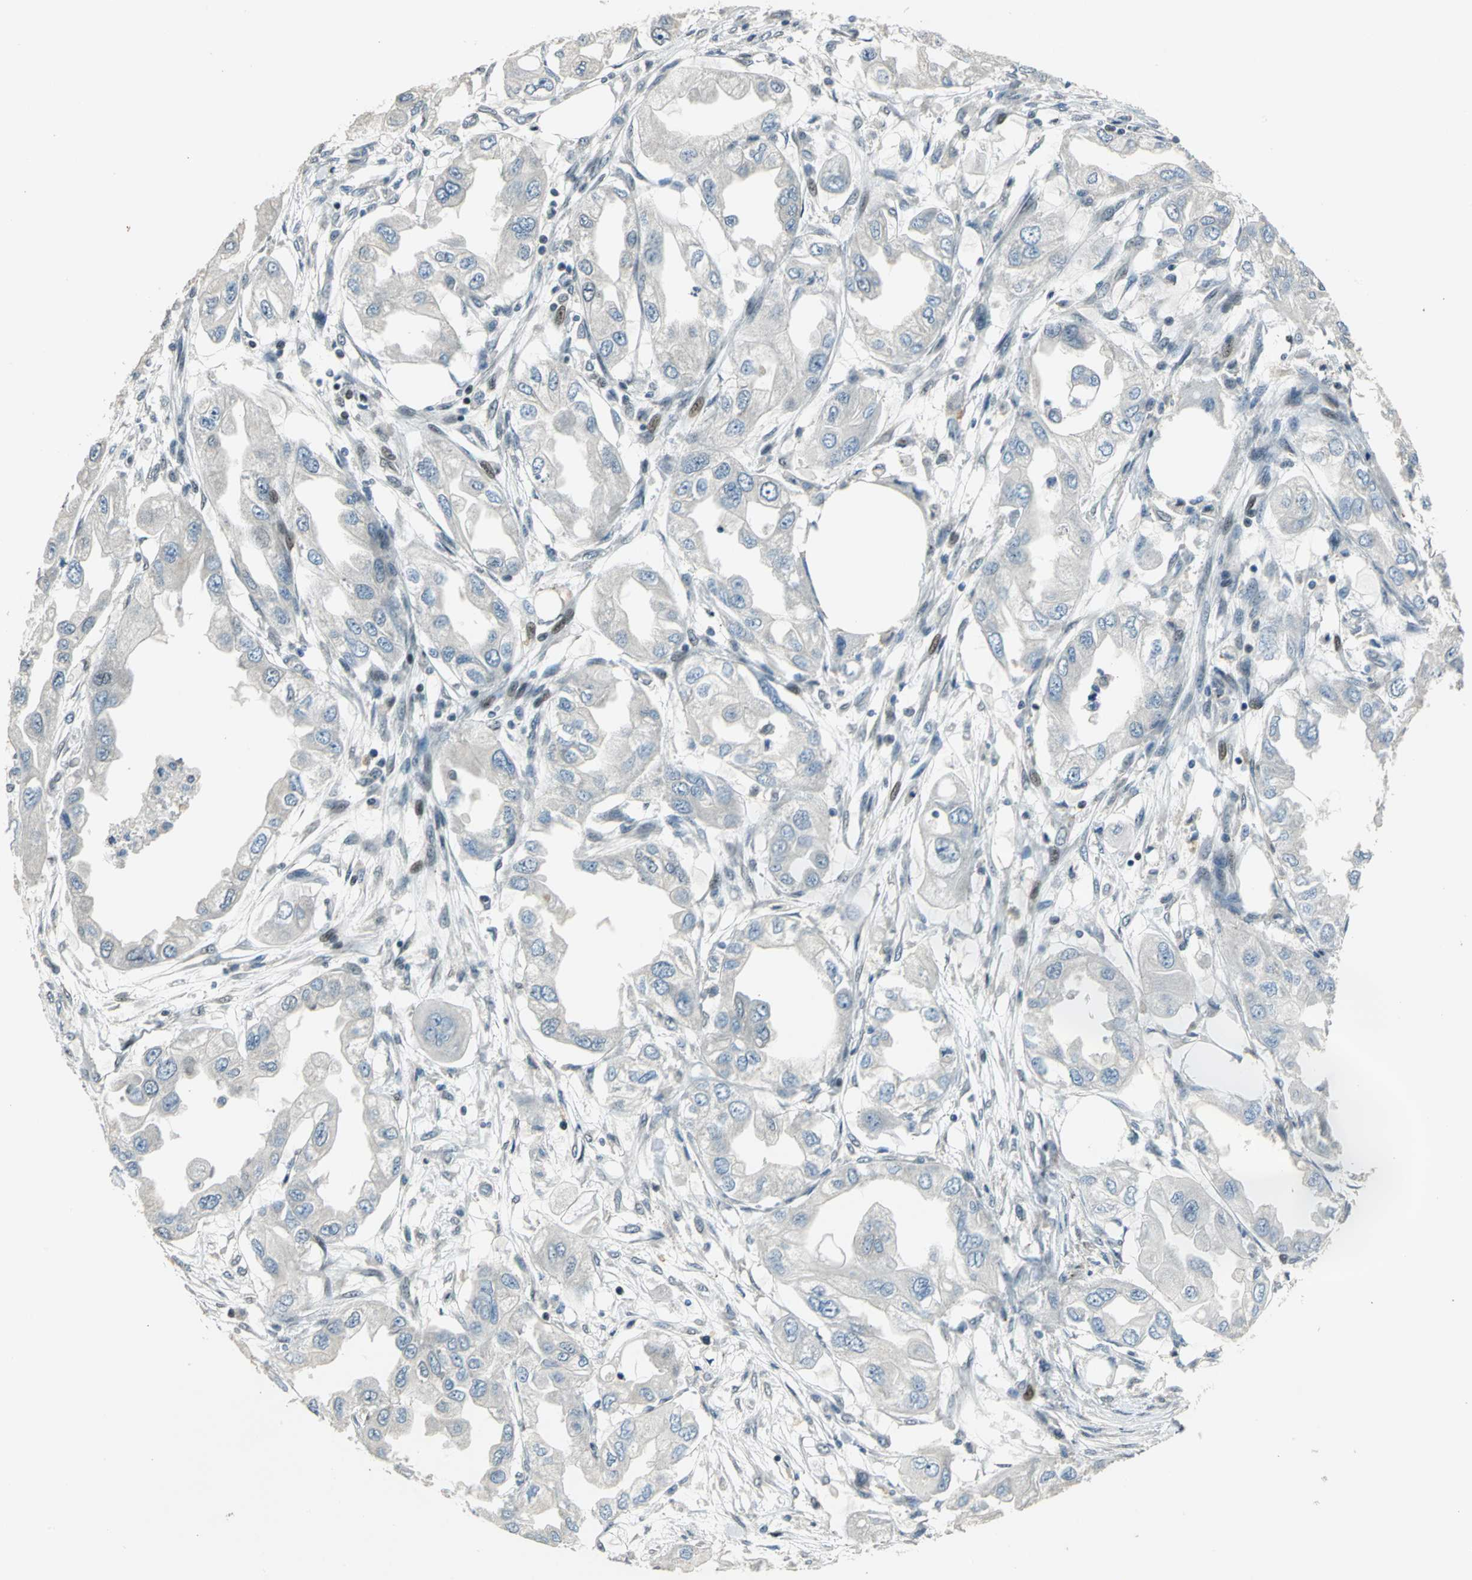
{"staining": {"intensity": "weak", "quantity": "<25%", "location": "nuclear"}, "tissue": "endometrial cancer", "cell_type": "Tumor cells", "image_type": "cancer", "snomed": [{"axis": "morphology", "description": "Adenocarcinoma, NOS"}, {"axis": "topography", "description": "Endometrium"}], "caption": "Photomicrograph shows no significant protein positivity in tumor cells of endometrial cancer (adenocarcinoma).", "gene": "BRIP1", "patient": {"sex": "female", "age": 67}}